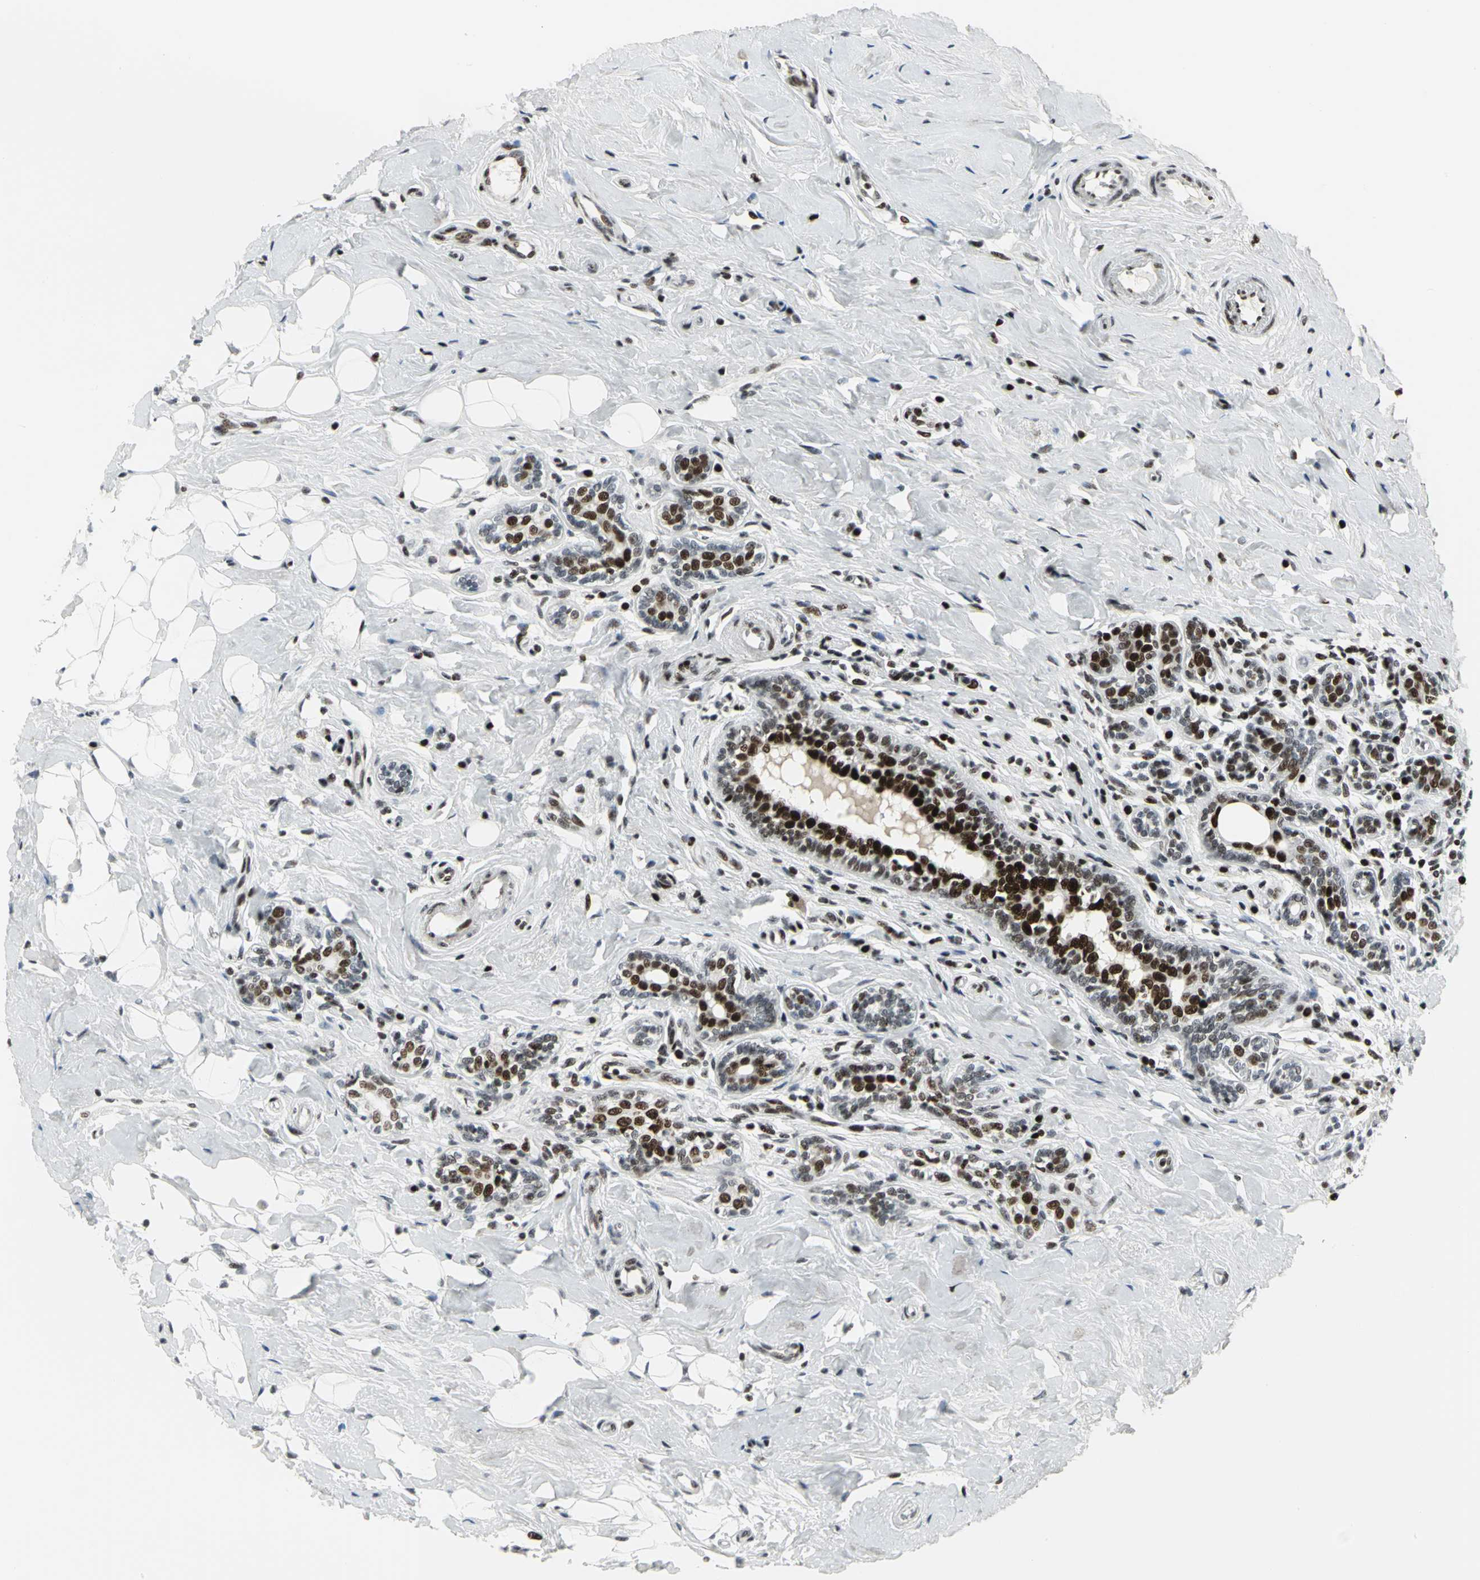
{"staining": {"intensity": "strong", "quantity": ">75%", "location": "nuclear"}, "tissue": "breast cancer", "cell_type": "Tumor cells", "image_type": "cancer", "snomed": [{"axis": "morphology", "description": "Normal tissue, NOS"}, {"axis": "morphology", "description": "Lobular carcinoma"}, {"axis": "topography", "description": "Breast"}], "caption": "The micrograph displays staining of breast cancer, revealing strong nuclear protein expression (brown color) within tumor cells.", "gene": "SMARCA4", "patient": {"sex": "female", "age": 47}}